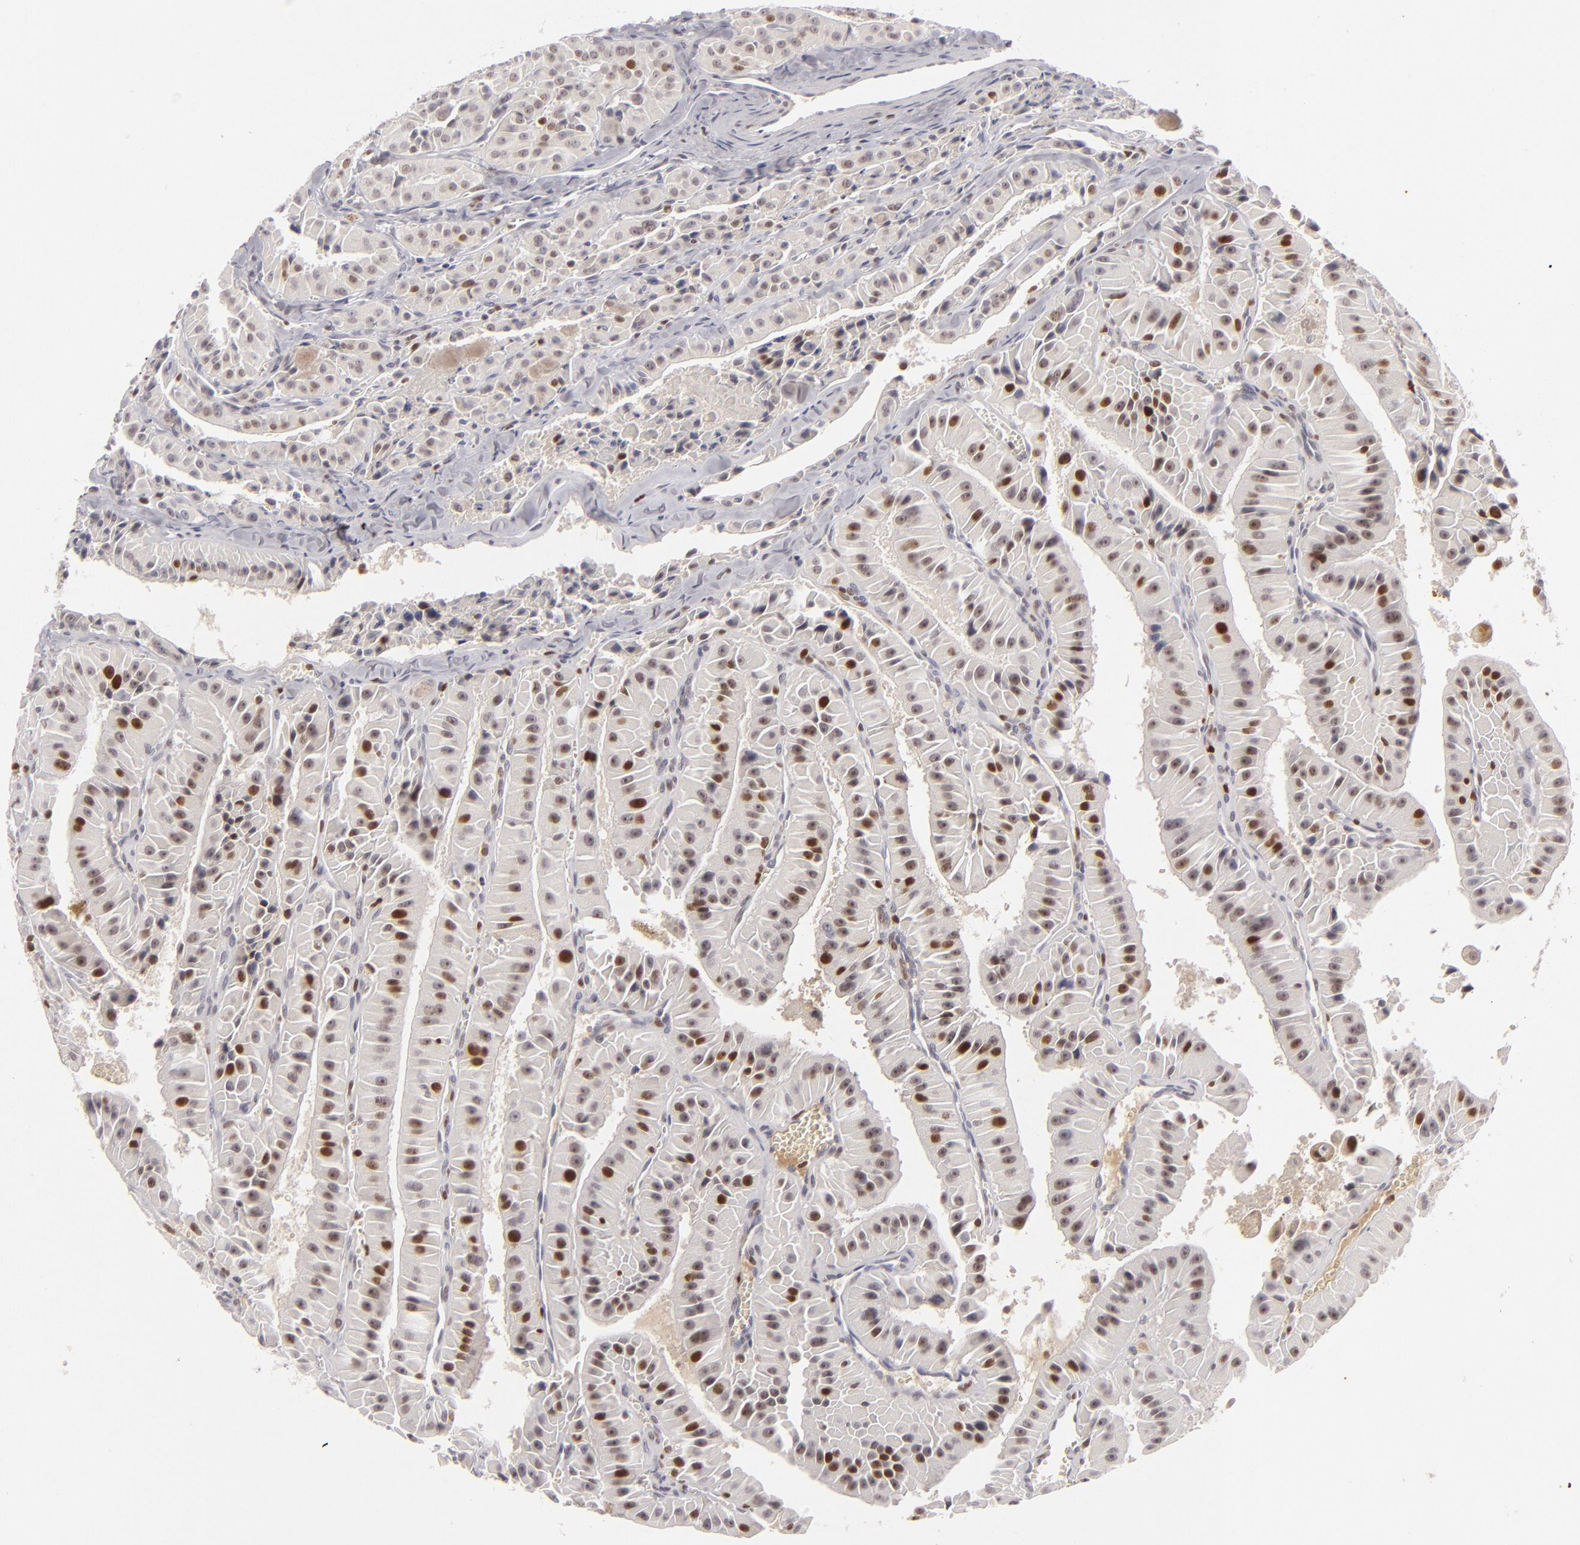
{"staining": {"intensity": "strong", "quantity": "25%-75%", "location": "nuclear"}, "tissue": "thyroid cancer", "cell_type": "Tumor cells", "image_type": "cancer", "snomed": [{"axis": "morphology", "description": "Carcinoma, NOS"}, {"axis": "topography", "description": "Thyroid gland"}], "caption": "Thyroid cancer stained with DAB immunohistochemistry (IHC) shows high levels of strong nuclear staining in approximately 25%-75% of tumor cells.", "gene": "FEN1", "patient": {"sex": "male", "age": 76}}